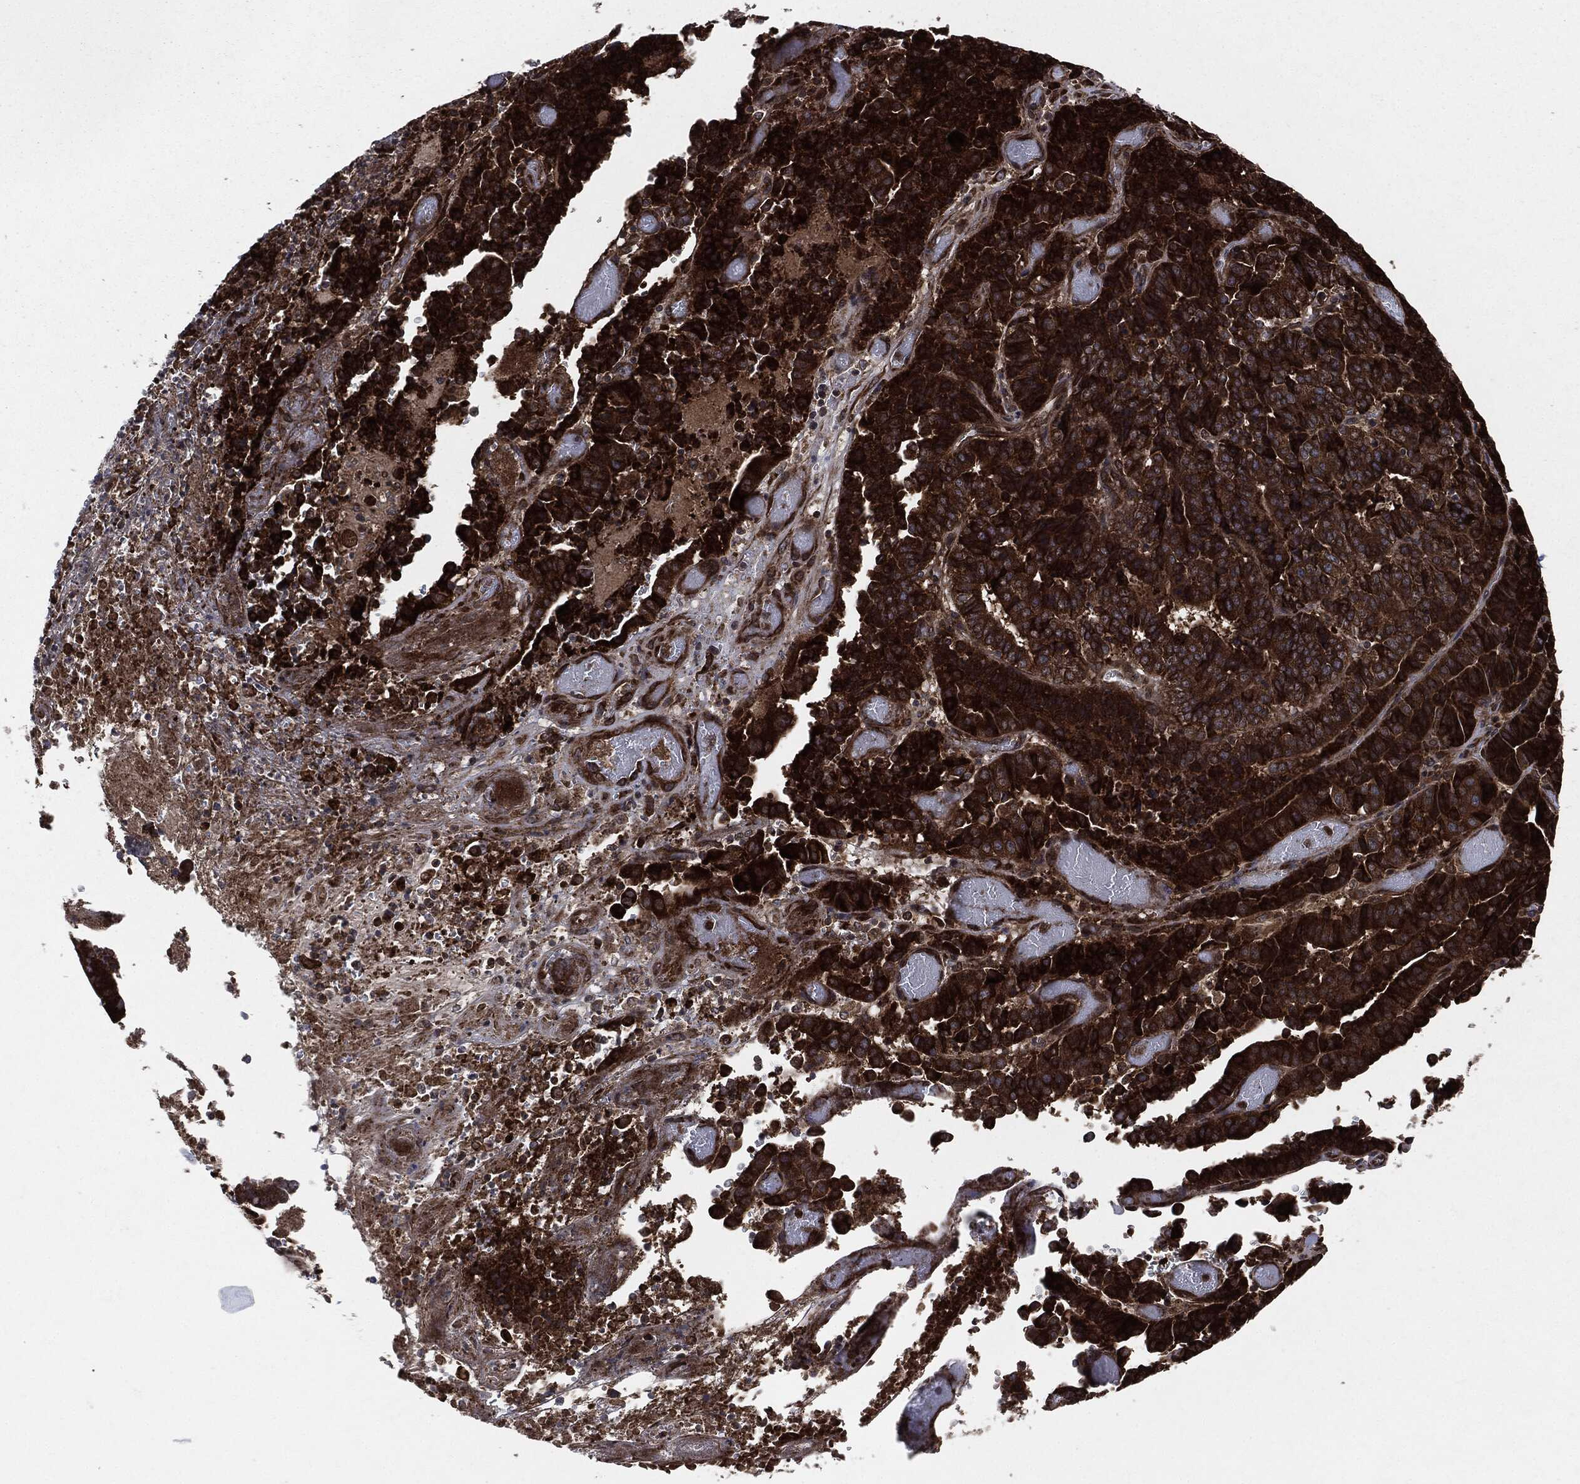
{"staining": {"intensity": "strong", "quantity": ">75%", "location": "cytoplasmic/membranous"}, "tissue": "stomach cancer", "cell_type": "Tumor cells", "image_type": "cancer", "snomed": [{"axis": "morphology", "description": "Adenocarcinoma, NOS"}, {"axis": "topography", "description": "Stomach"}], "caption": "Tumor cells display high levels of strong cytoplasmic/membranous positivity in approximately >75% of cells in human stomach adenocarcinoma. (Brightfield microscopy of DAB IHC at high magnification).", "gene": "RAF1", "patient": {"sex": "male", "age": 48}}